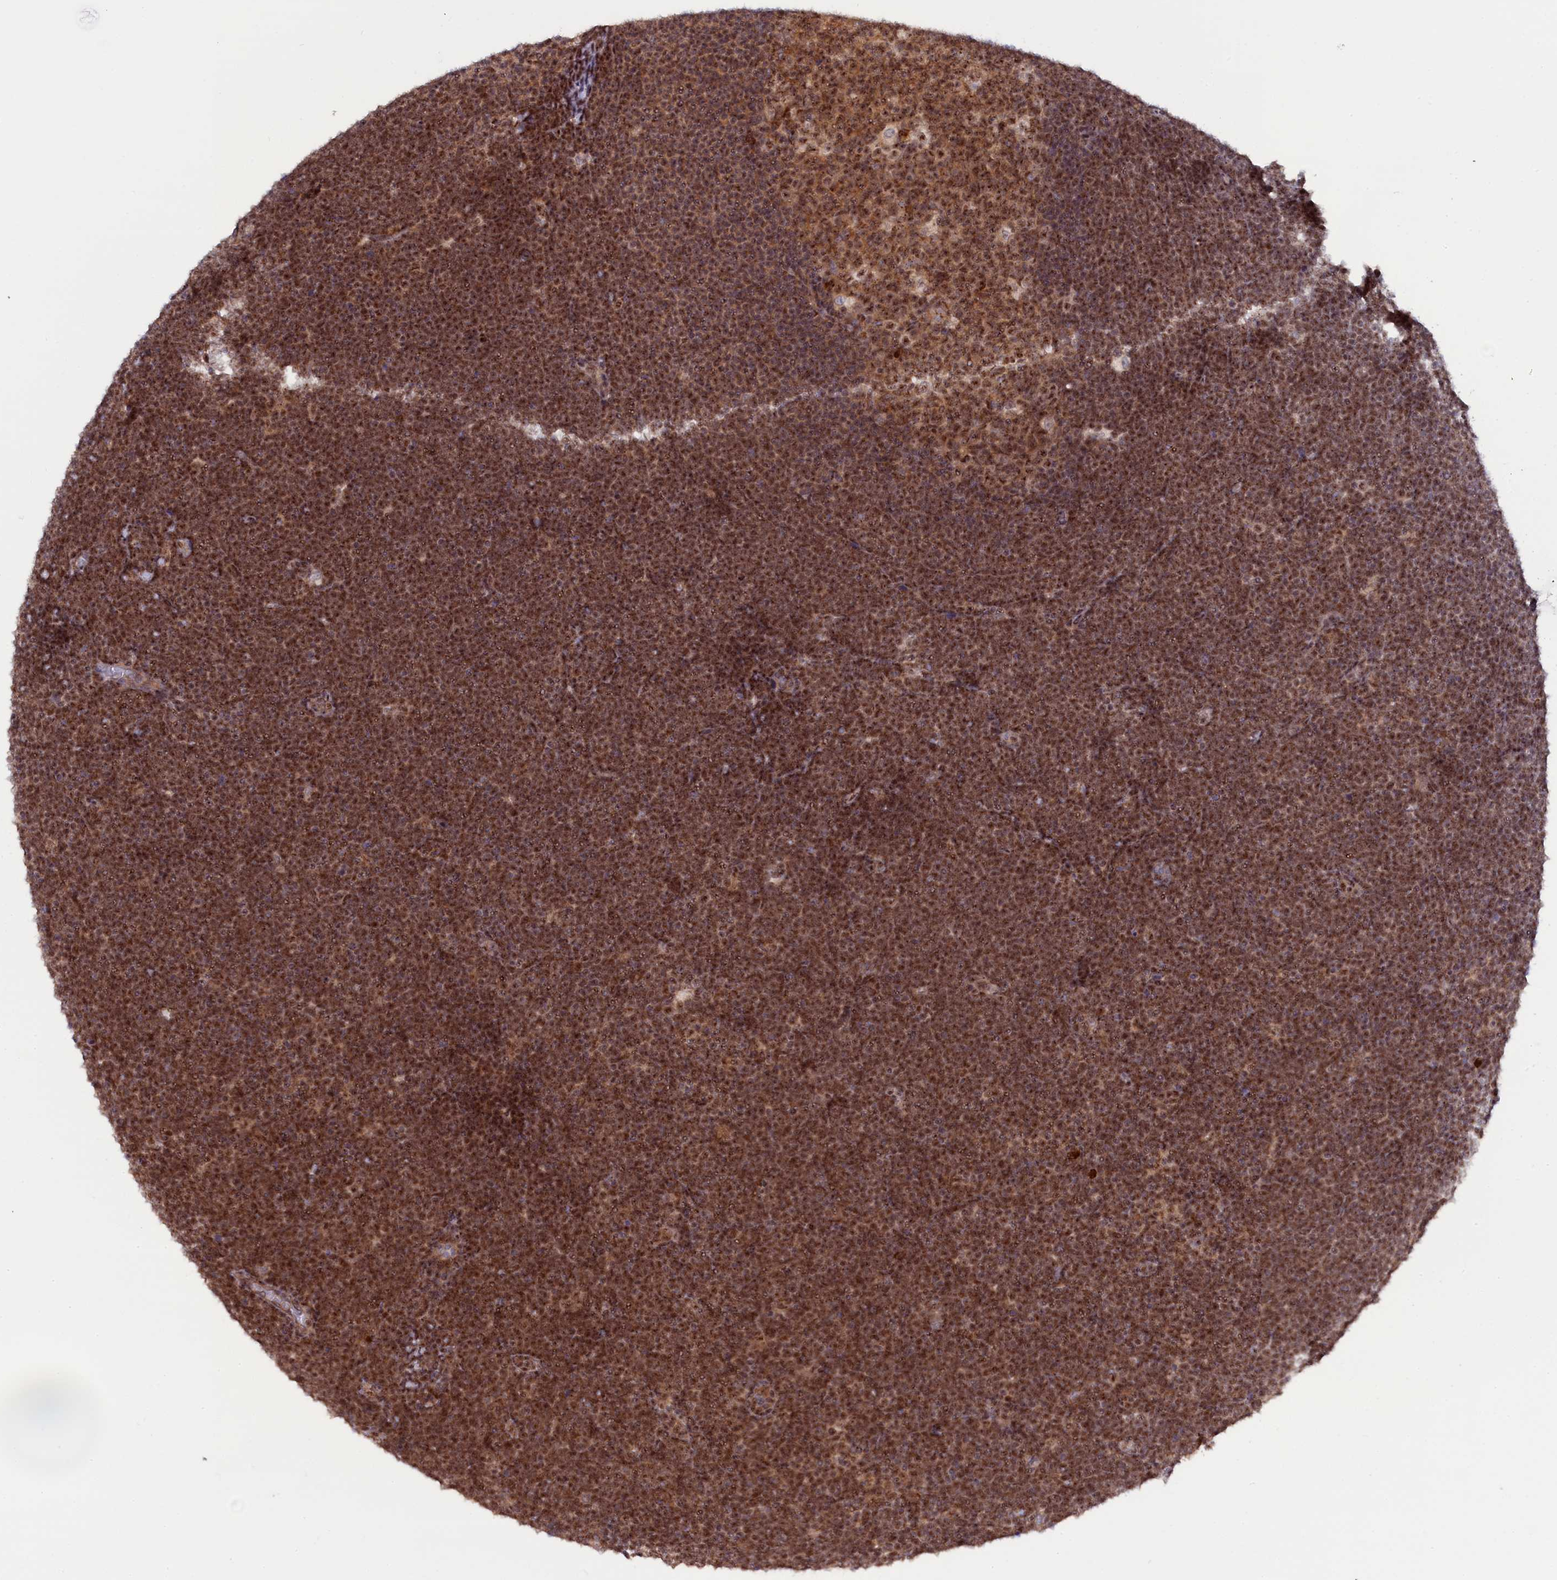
{"staining": {"intensity": "moderate", "quantity": ">75%", "location": "cytoplasmic/membranous,nuclear"}, "tissue": "lymphoma", "cell_type": "Tumor cells", "image_type": "cancer", "snomed": [{"axis": "morphology", "description": "Malignant lymphoma, non-Hodgkin's type, High grade"}, {"axis": "topography", "description": "Lymph node"}], "caption": "The immunohistochemical stain highlights moderate cytoplasmic/membranous and nuclear positivity in tumor cells of malignant lymphoma, non-Hodgkin's type (high-grade) tissue.", "gene": "TAB1", "patient": {"sex": "male", "age": 13}}